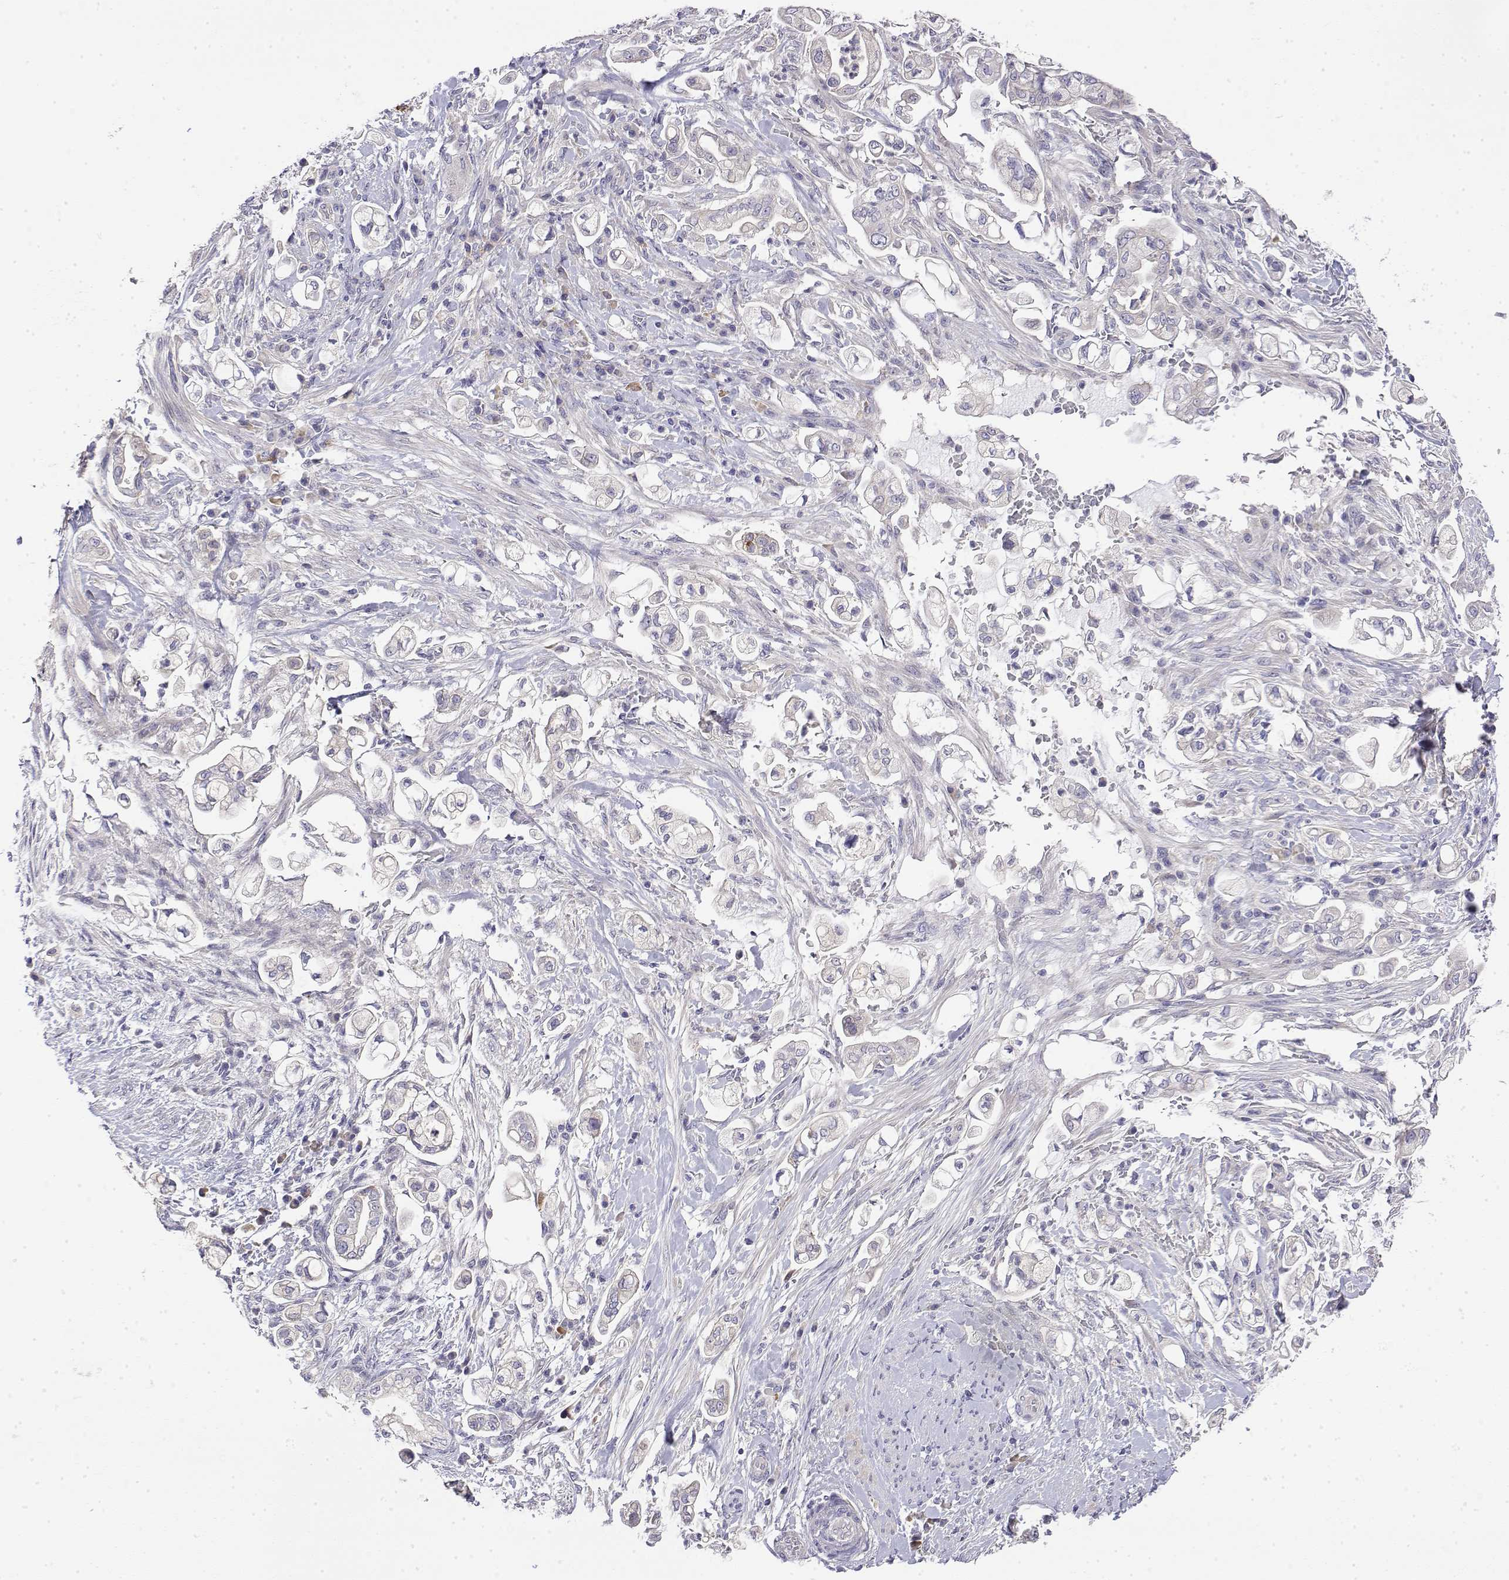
{"staining": {"intensity": "negative", "quantity": "none", "location": "none"}, "tissue": "pancreatic cancer", "cell_type": "Tumor cells", "image_type": "cancer", "snomed": [{"axis": "morphology", "description": "Adenocarcinoma, NOS"}, {"axis": "topography", "description": "Pancreas"}], "caption": "A photomicrograph of adenocarcinoma (pancreatic) stained for a protein exhibits no brown staining in tumor cells.", "gene": "LY6D", "patient": {"sex": "female", "age": 69}}